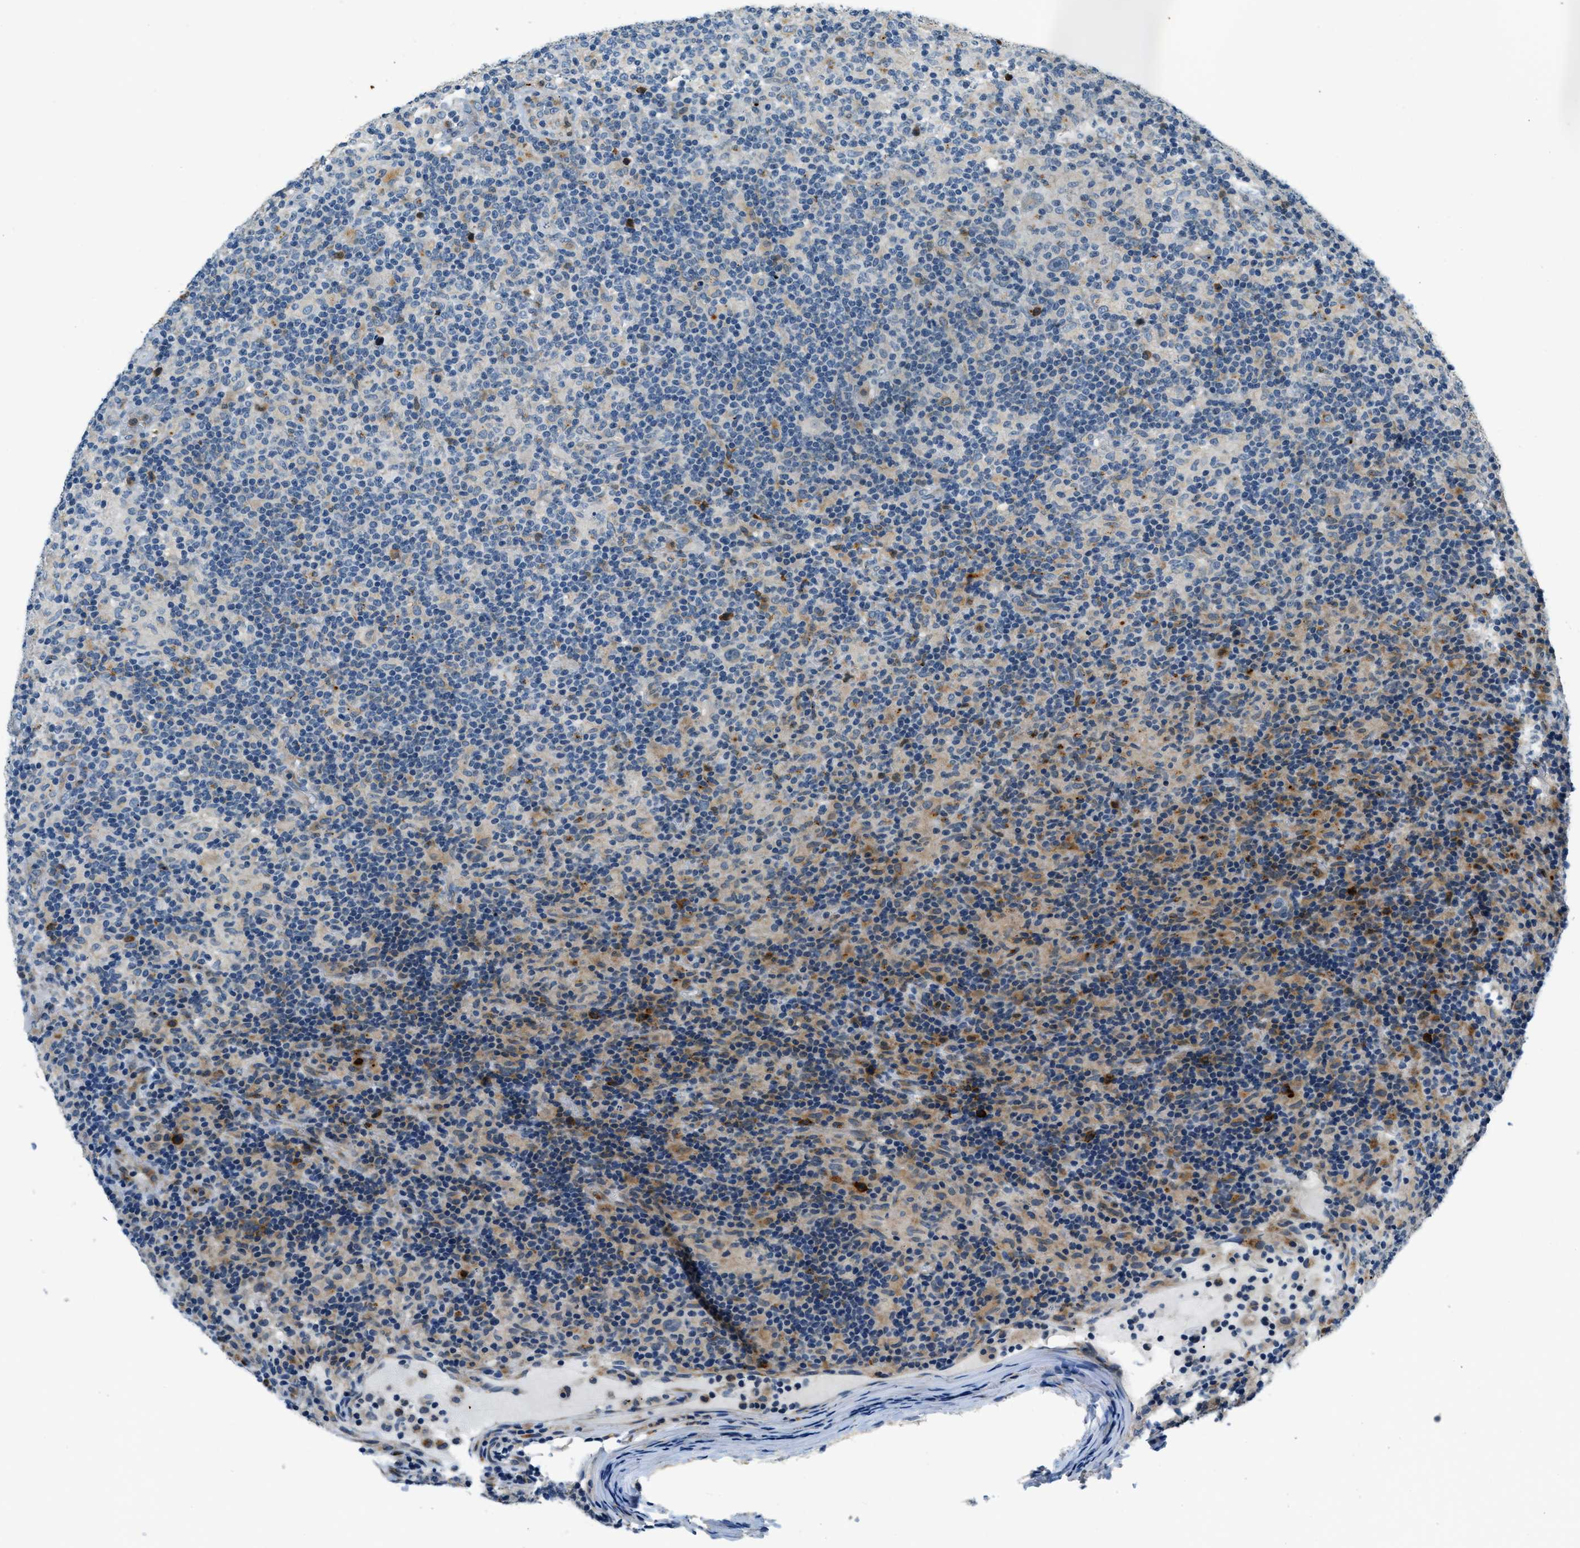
{"staining": {"intensity": "weak", "quantity": "<25%", "location": "cytoplasmic/membranous"}, "tissue": "lymphoma", "cell_type": "Tumor cells", "image_type": "cancer", "snomed": [{"axis": "morphology", "description": "Hodgkin's disease, NOS"}, {"axis": "topography", "description": "Lymph node"}], "caption": "Histopathology image shows no protein positivity in tumor cells of Hodgkin's disease tissue. Brightfield microscopy of immunohistochemistry stained with DAB (brown) and hematoxylin (blue), captured at high magnification.", "gene": "HERC2", "patient": {"sex": "male", "age": 70}}